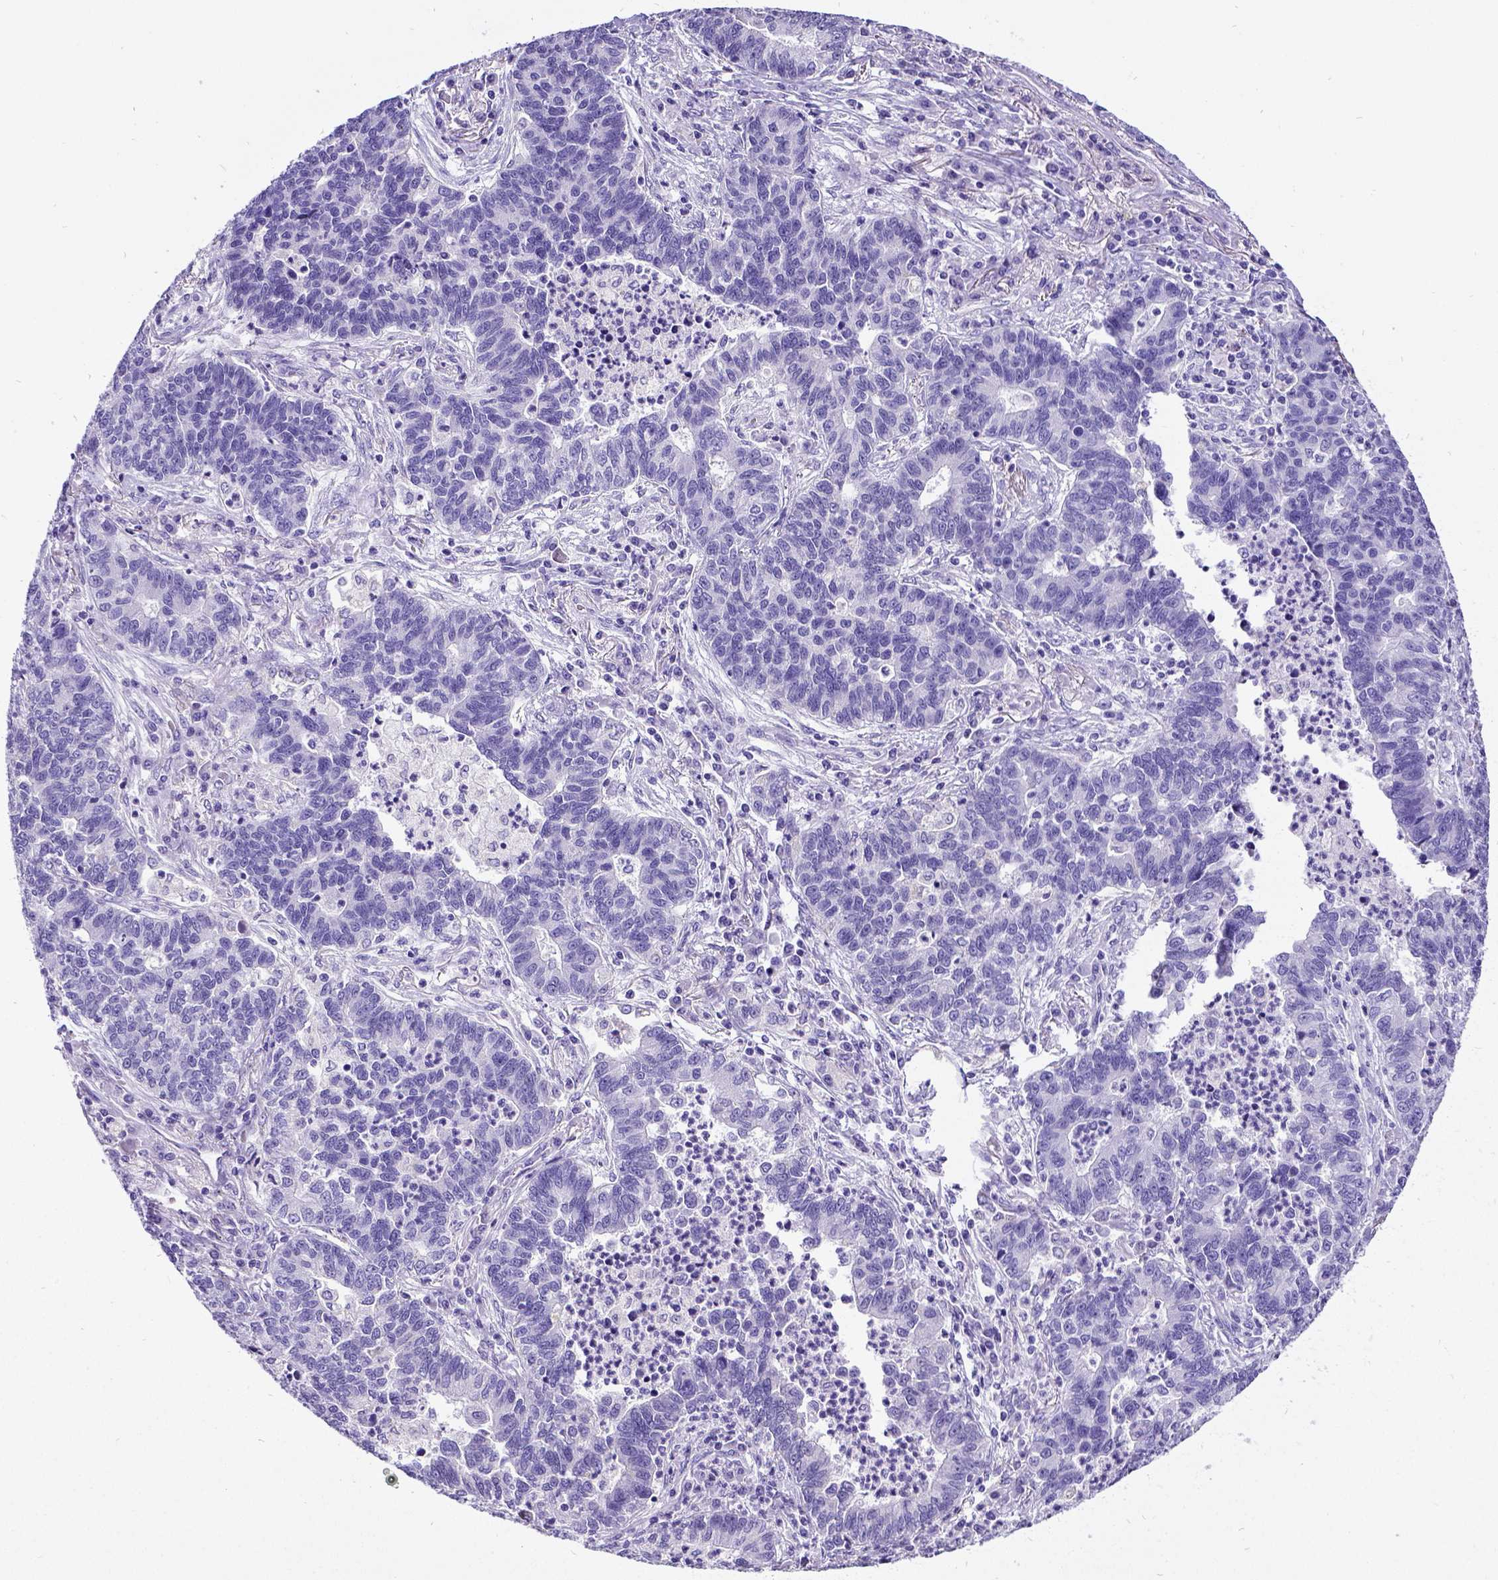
{"staining": {"intensity": "negative", "quantity": "none", "location": "none"}, "tissue": "lung cancer", "cell_type": "Tumor cells", "image_type": "cancer", "snomed": [{"axis": "morphology", "description": "Adenocarcinoma, NOS"}, {"axis": "topography", "description": "Lung"}], "caption": "Tumor cells are negative for protein expression in human lung cancer (adenocarcinoma).", "gene": "SATB2", "patient": {"sex": "female", "age": 57}}